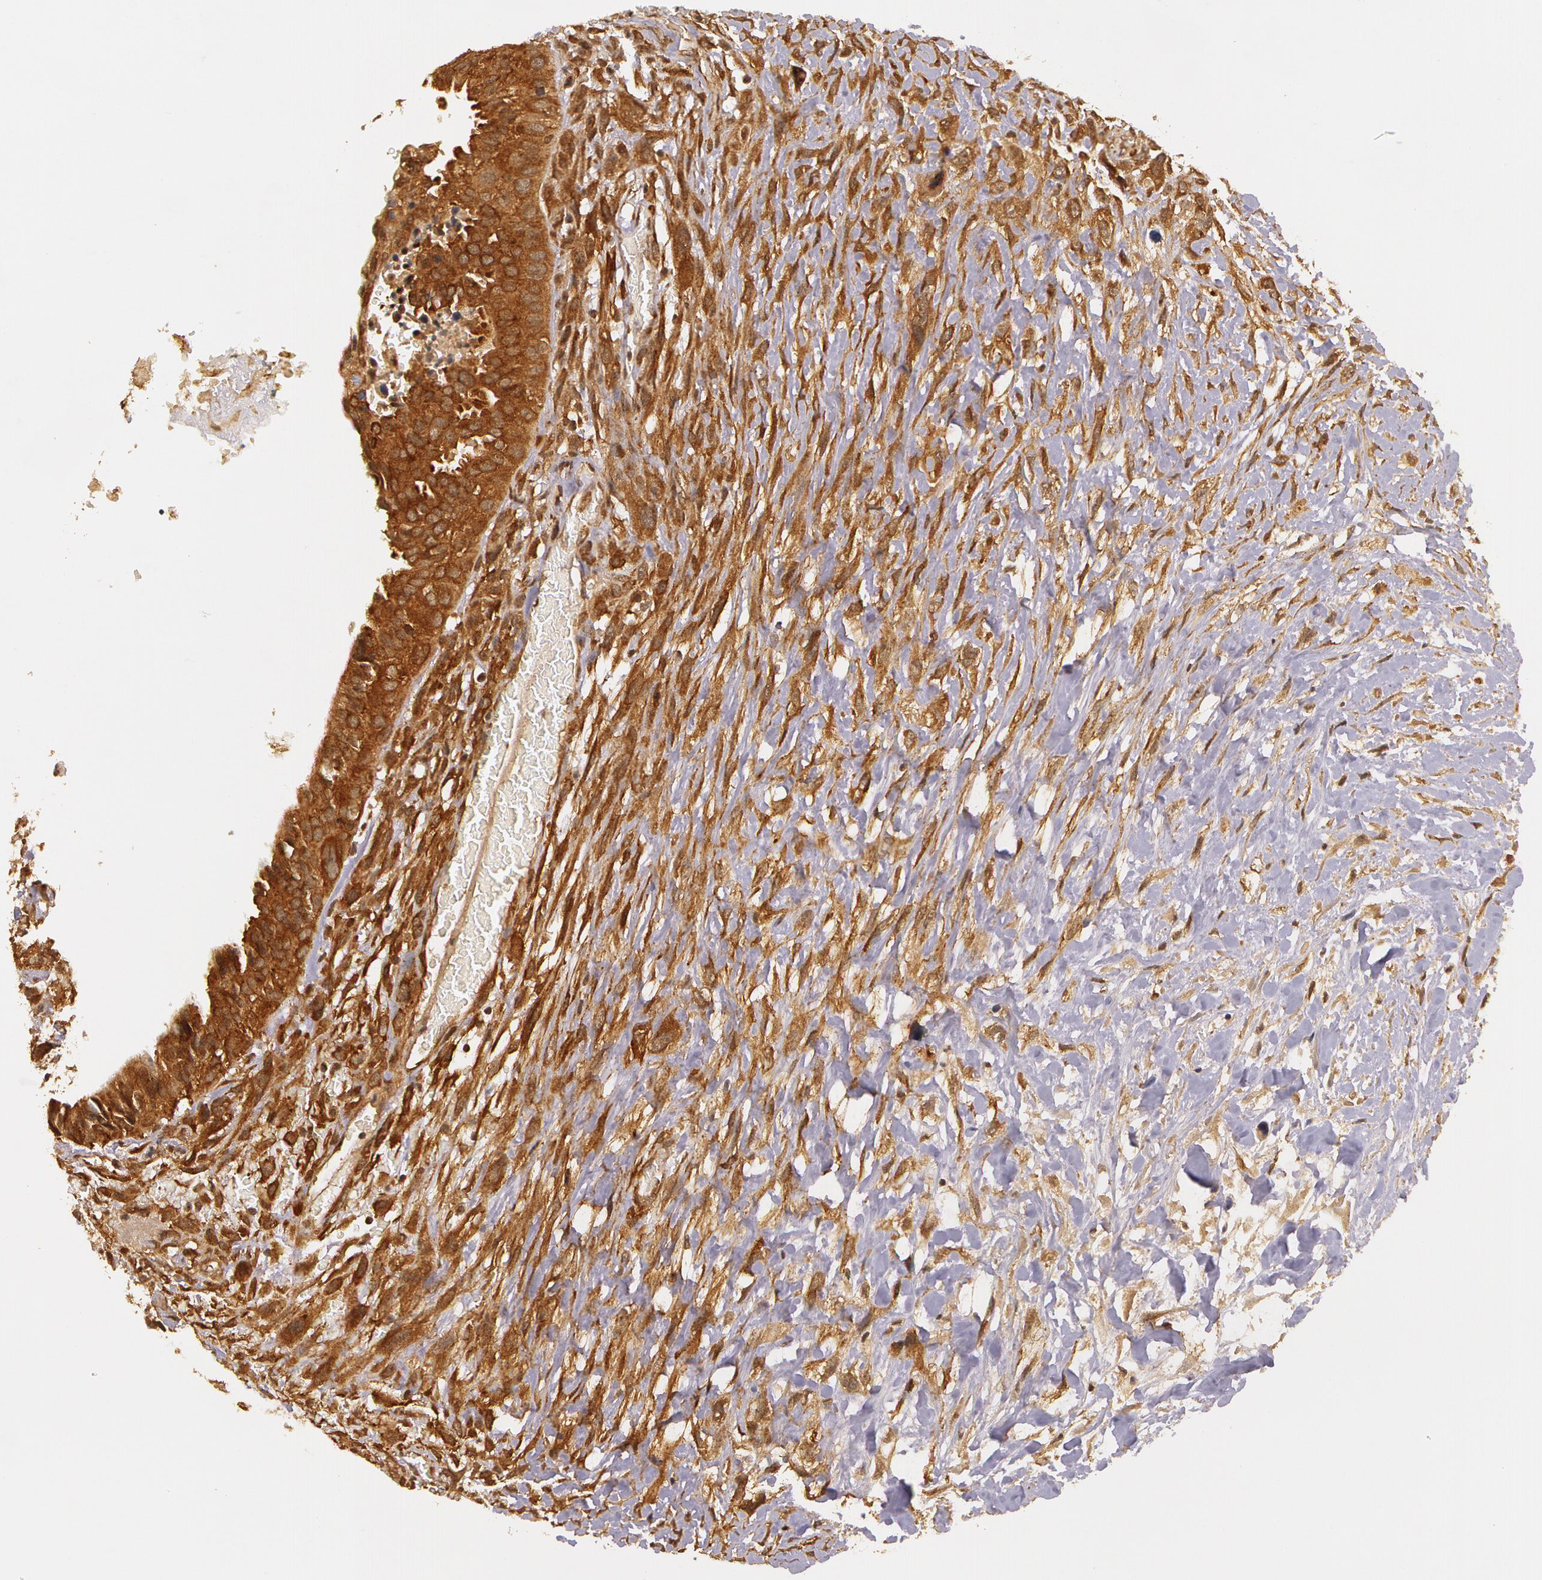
{"staining": {"intensity": "moderate", "quantity": ">75%", "location": "cytoplasmic/membranous"}, "tissue": "breast cancer", "cell_type": "Tumor cells", "image_type": "cancer", "snomed": [{"axis": "morphology", "description": "Neoplasm, malignant, NOS"}, {"axis": "topography", "description": "Breast"}], "caption": "Approximately >75% of tumor cells in breast neoplasm (malignant) reveal moderate cytoplasmic/membranous protein positivity as visualized by brown immunohistochemical staining.", "gene": "ASCC2", "patient": {"sex": "female", "age": 50}}